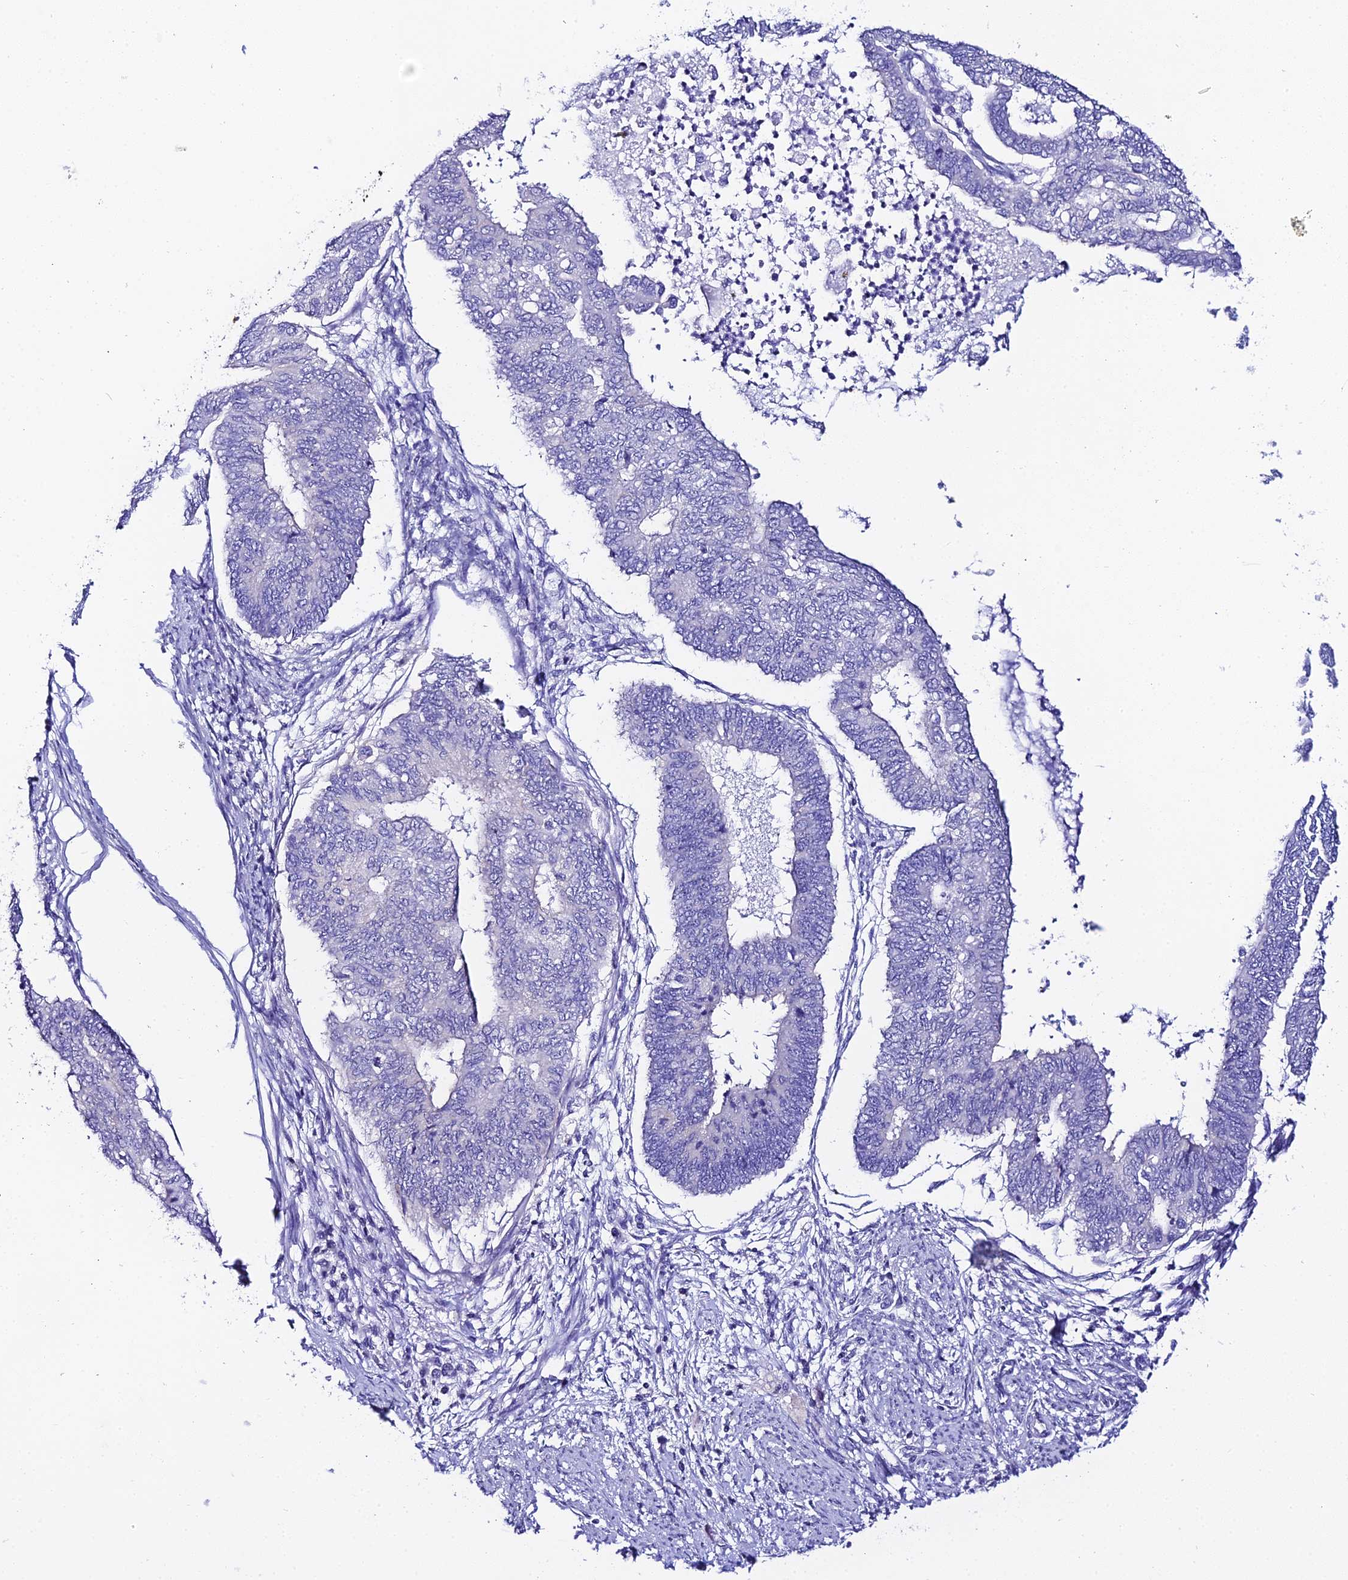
{"staining": {"intensity": "negative", "quantity": "none", "location": "none"}, "tissue": "endometrial cancer", "cell_type": "Tumor cells", "image_type": "cancer", "snomed": [{"axis": "morphology", "description": "Adenocarcinoma, NOS"}, {"axis": "topography", "description": "Endometrium"}], "caption": "Immunohistochemical staining of endometrial cancer (adenocarcinoma) shows no significant positivity in tumor cells.", "gene": "ATG16L2", "patient": {"sex": "female", "age": 68}}